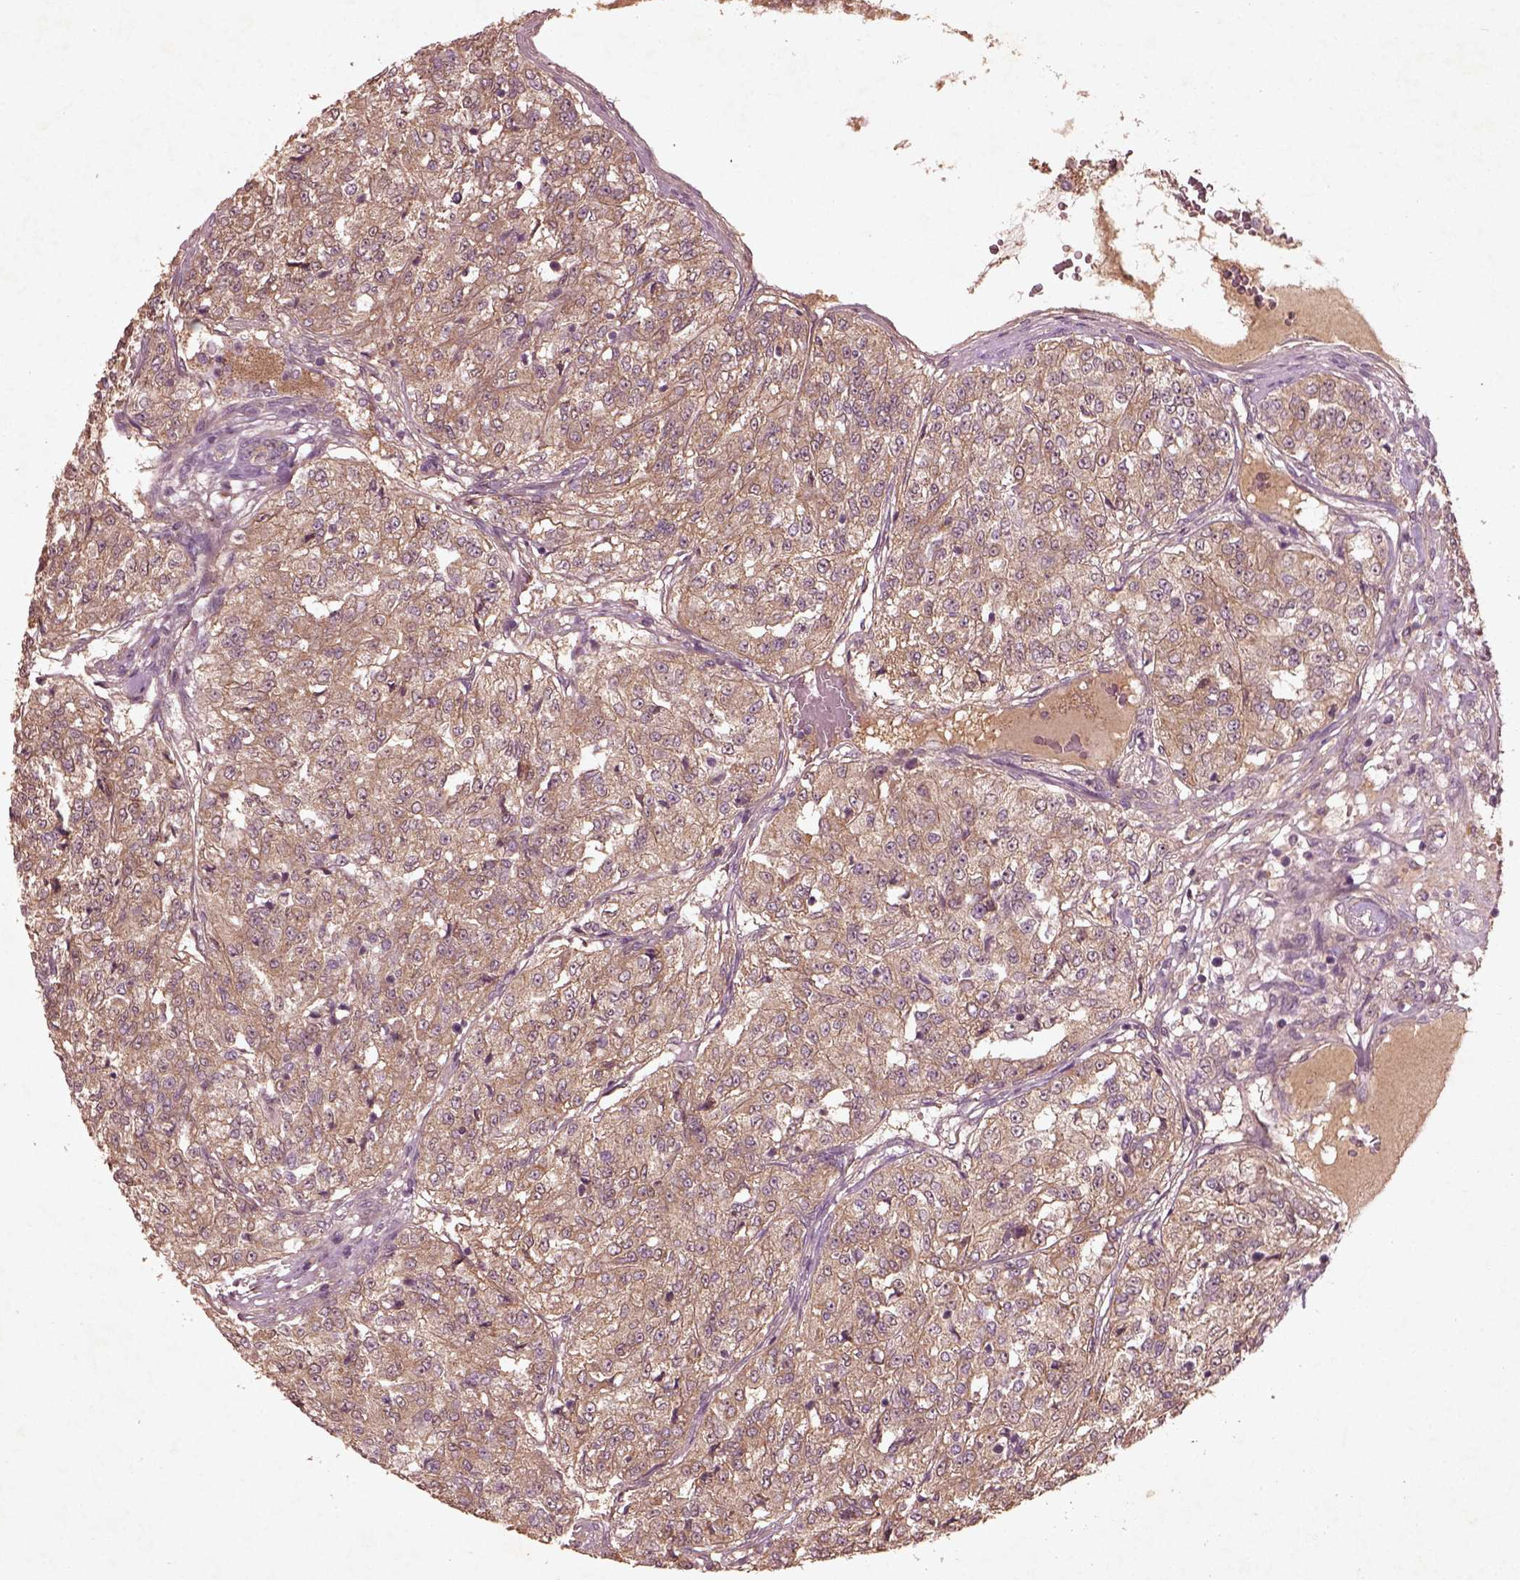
{"staining": {"intensity": "weak", "quantity": ">75%", "location": "cytoplasmic/membranous"}, "tissue": "renal cancer", "cell_type": "Tumor cells", "image_type": "cancer", "snomed": [{"axis": "morphology", "description": "Adenocarcinoma, NOS"}, {"axis": "topography", "description": "Kidney"}], "caption": "Immunohistochemistry (IHC) (DAB (3,3'-diaminobenzidine)) staining of renal cancer (adenocarcinoma) shows weak cytoplasmic/membranous protein expression in about >75% of tumor cells. (Brightfield microscopy of DAB IHC at high magnification).", "gene": "FAM234A", "patient": {"sex": "female", "age": 63}}